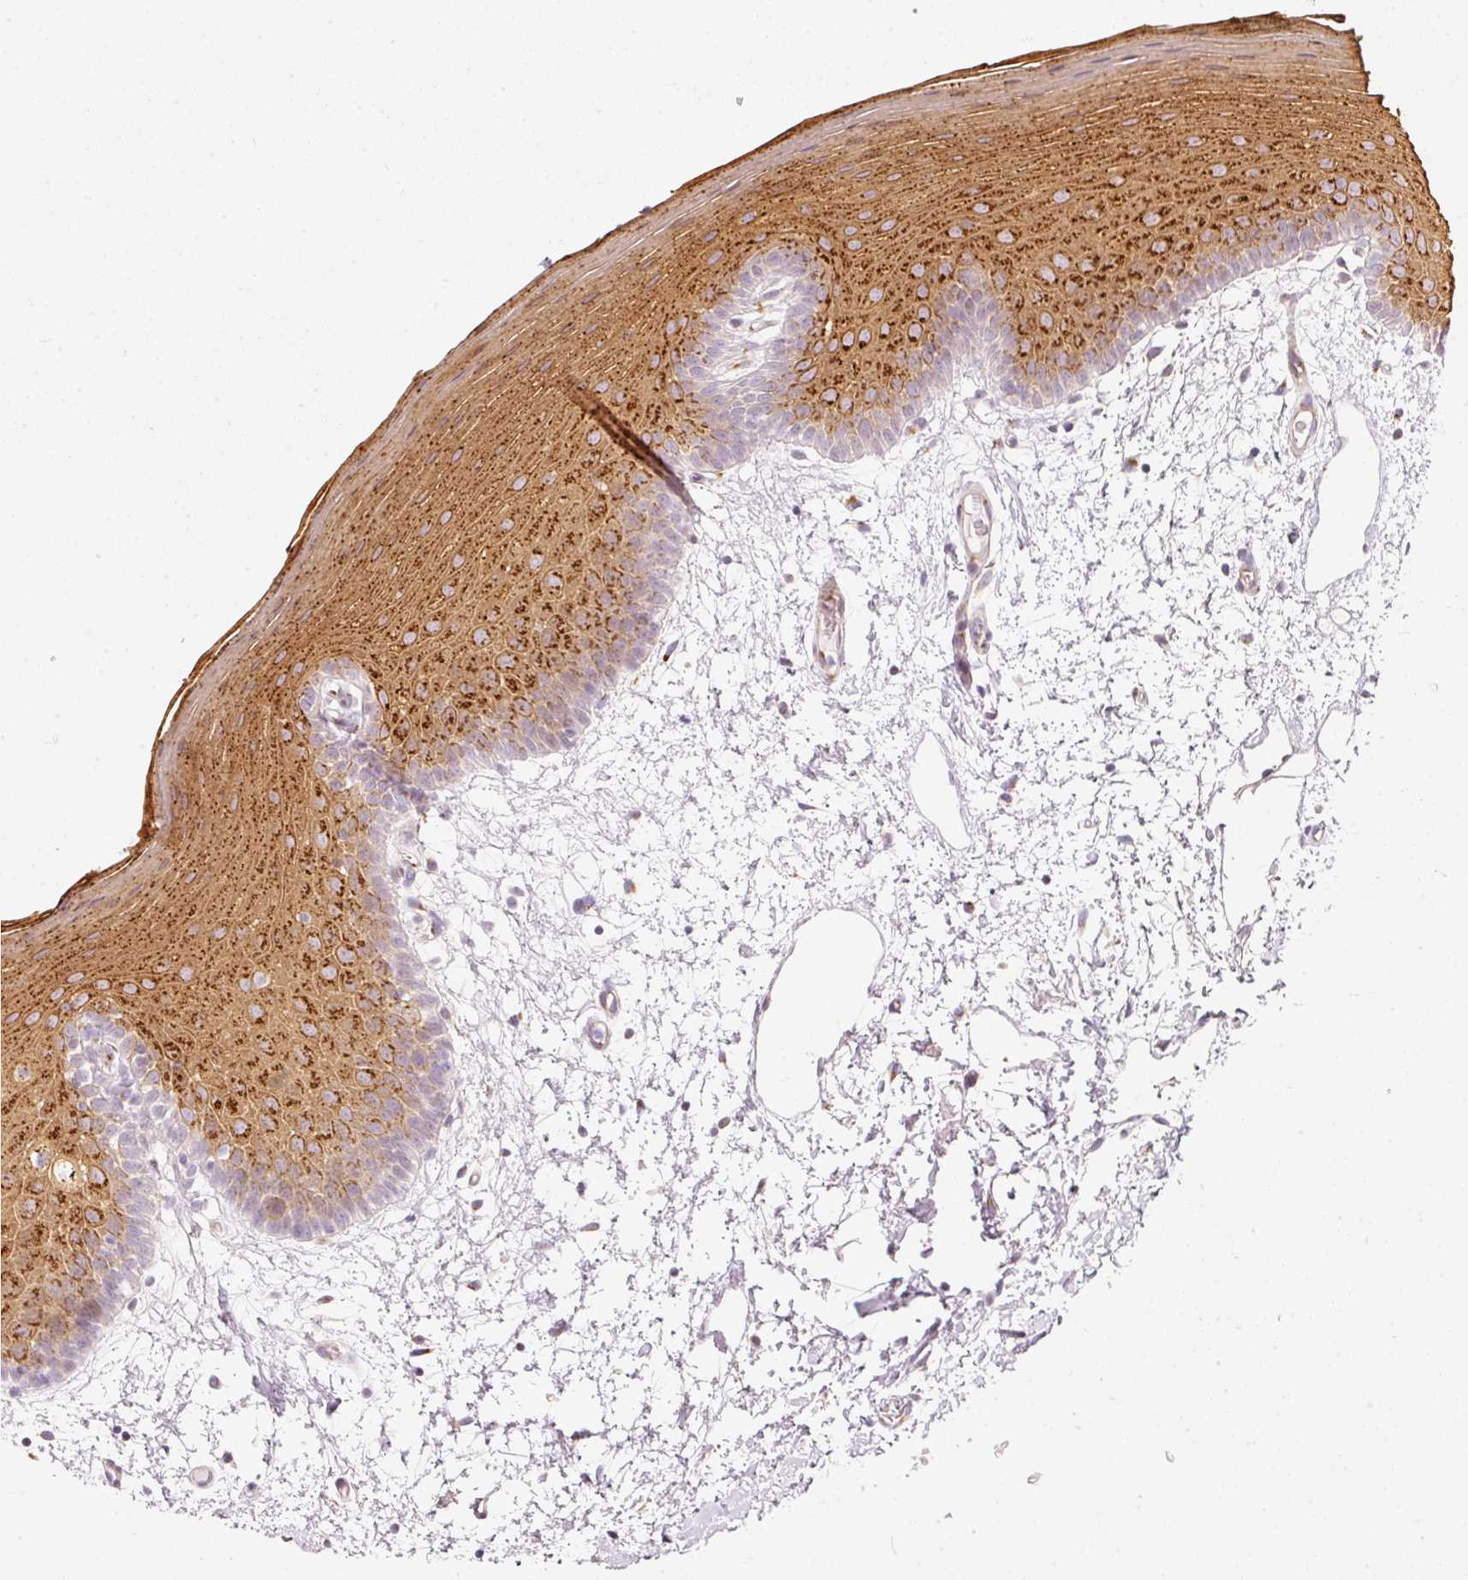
{"staining": {"intensity": "strong", "quantity": "25%-75%", "location": "cytoplasmic/membranous"}, "tissue": "oral mucosa", "cell_type": "Squamous epithelial cells", "image_type": "normal", "snomed": [{"axis": "morphology", "description": "Normal tissue, NOS"}, {"axis": "morphology", "description": "Squamous cell carcinoma, NOS"}, {"axis": "topography", "description": "Oral tissue"}, {"axis": "topography", "description": "Head-Neck"}], "caption": "DAB (3,3'-diaminobenzidine) immunohistochemical staining of unremarkable oral mucosa demonstrates strong cytoplasmic/membranous protein staining in about 25%-75% of squamous epithelial cells.", "gene": "SLC20A1", "patient": {"sex": "female", "age": 81}}